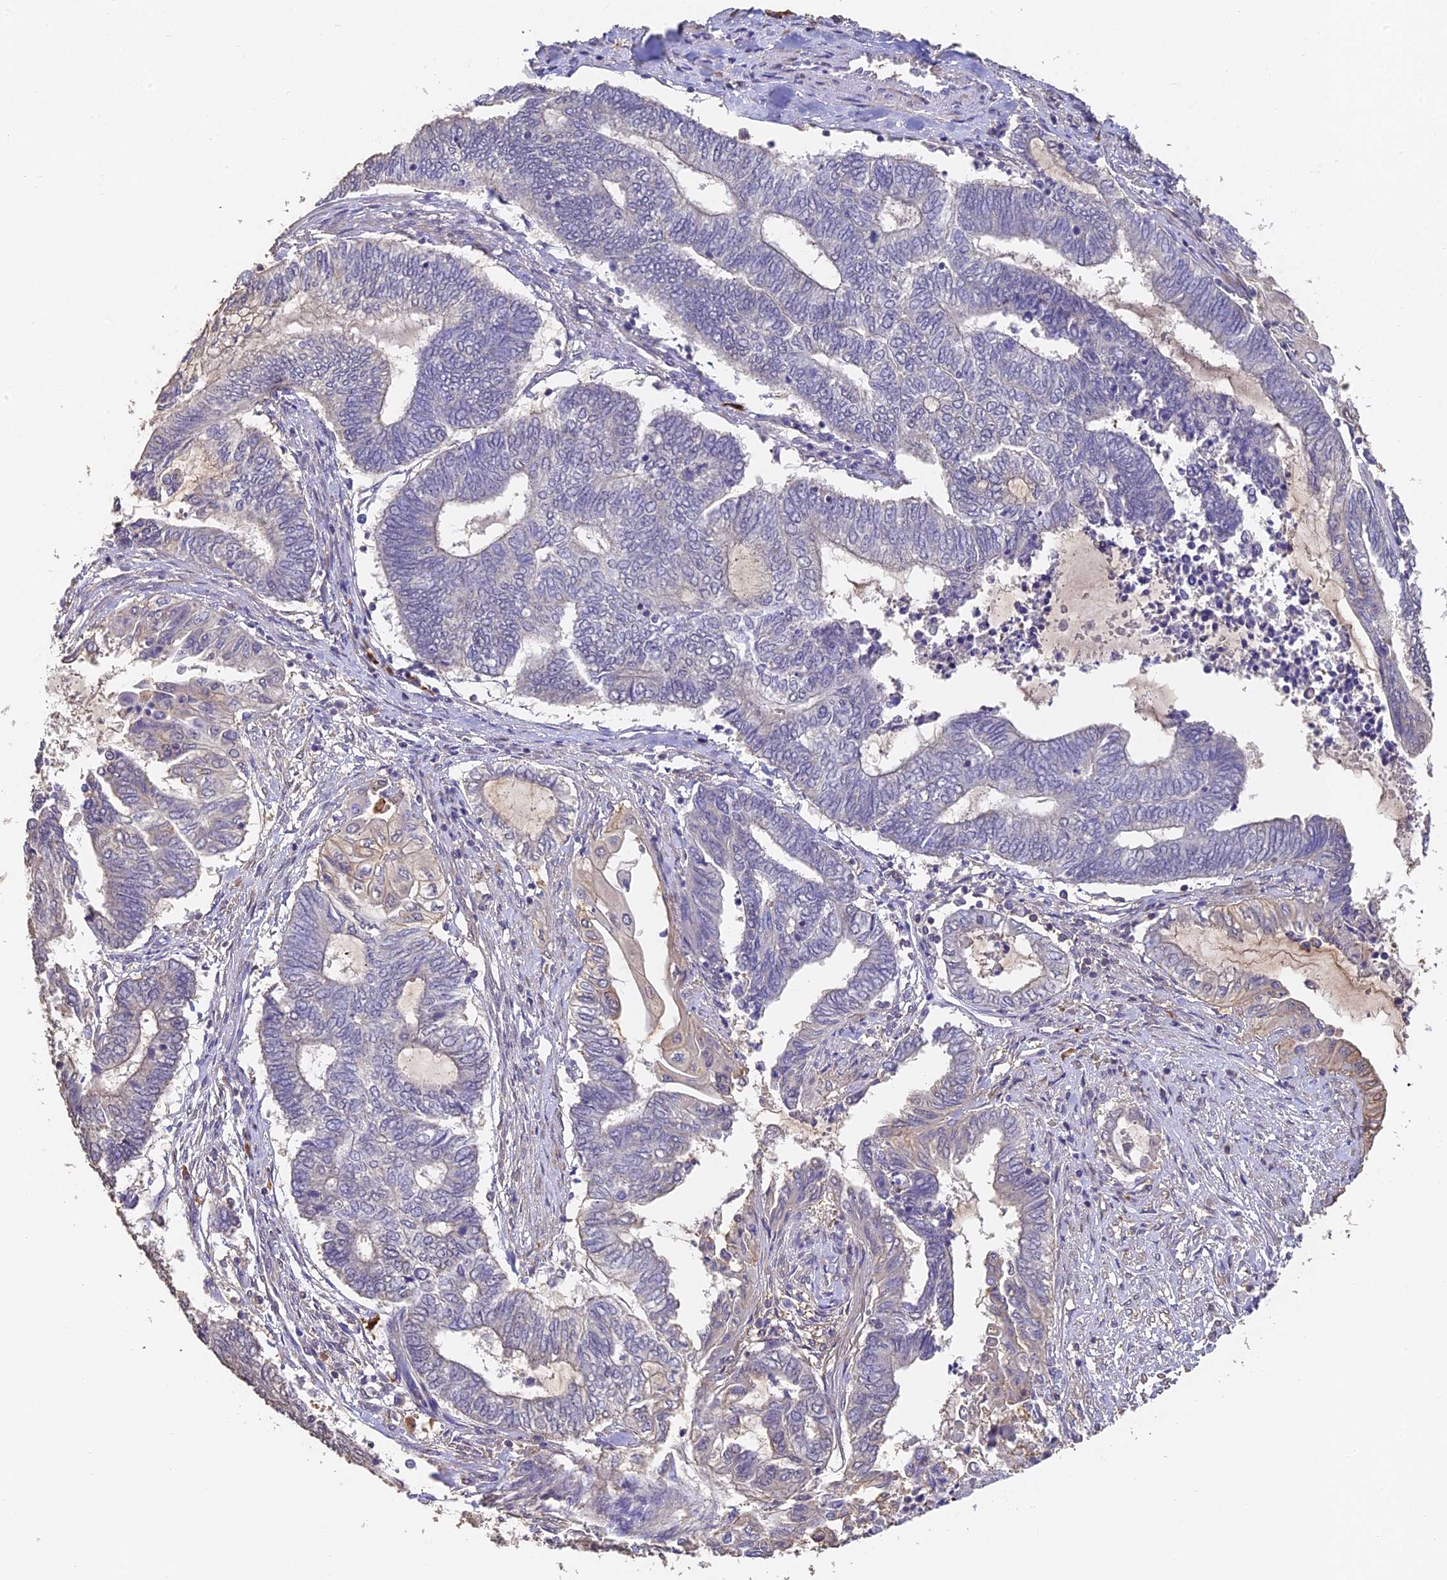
{"staining": {"intensity": "weak", "quantity": "<25%", "location": "cytoplasmic/membranous"}, "tissue": "endometrial cancer", "cell_type": "Tumor cells", "image_type": "cancer", "snomed": [{"axis": "morphology", "description": "Adenocarcinoma, NOS"}, {"axis": "topography", "description": "Uterus"}, {"axis": "topography", "description": "Endometrium"}], "caption": "A high-resolution image shows IHC staining of endometrial cancer, which shows no significant positivity in tumor cells.", "gene": "SLC11A1", "patient": {"sex": "female", "age": 70}}